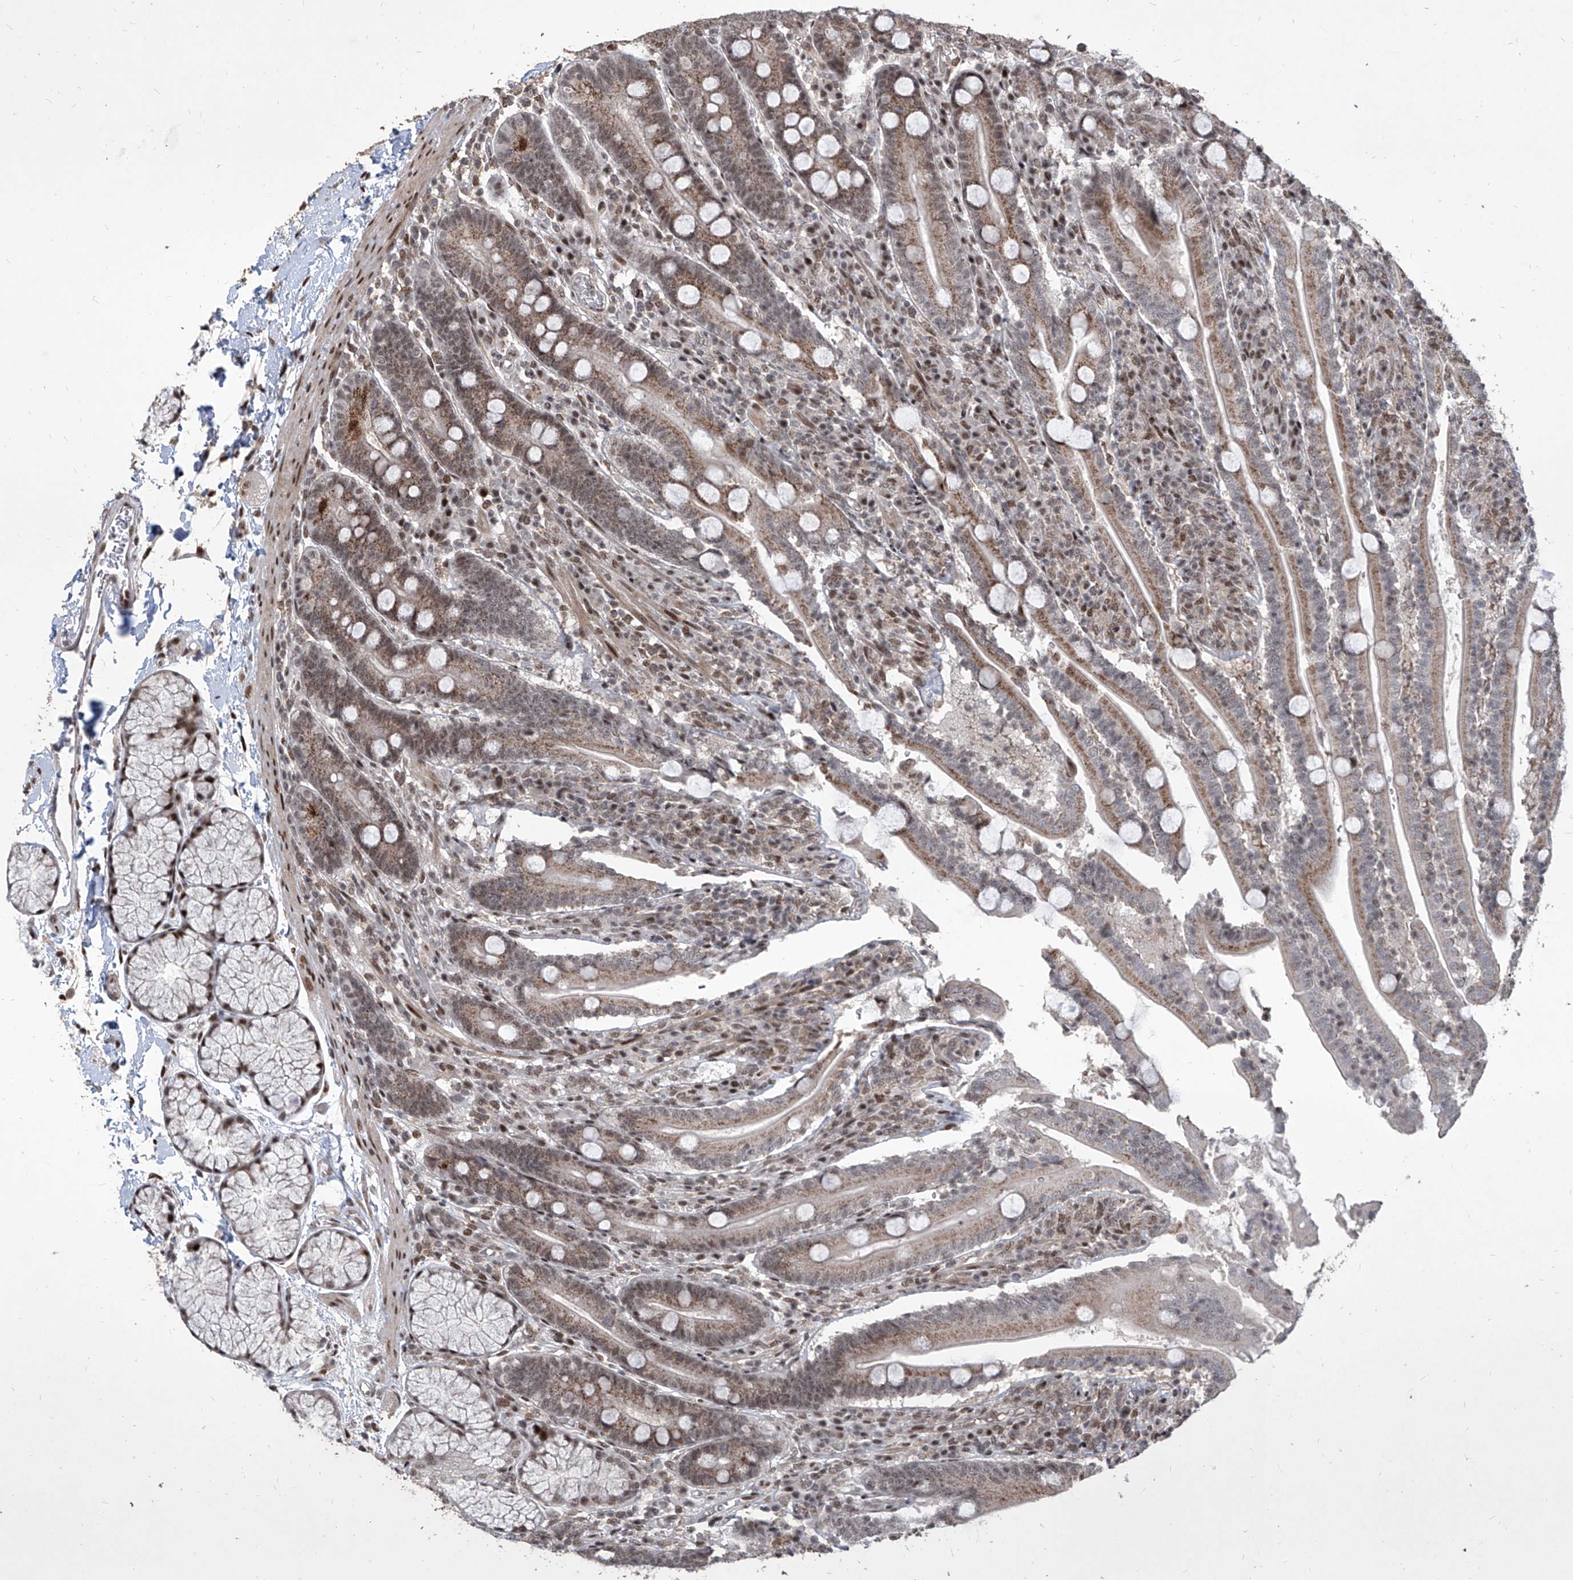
{"staining": {"intensity": "moderate", "quantity": ">75%", "location": "cytoplasmic/membranous,nuclear"}, "tissue": "duodenum", "cell_type": "Glandular cells", "image_type": "normal", "snomed": [{"axis": "morphology", "description": "Normal tissue, NOS"}, {"axis": "topography", "description": "Duodenum"}], "caption": "Benign duodenum shows moderate cytoplasmic/membranous,nuclear staining in about >75% of glandular cells, visualized by immunohistochemistry. Nuclei are stained in blue.", "gene": "IRF2", "patient": {"sex": "male", "age": 35}}